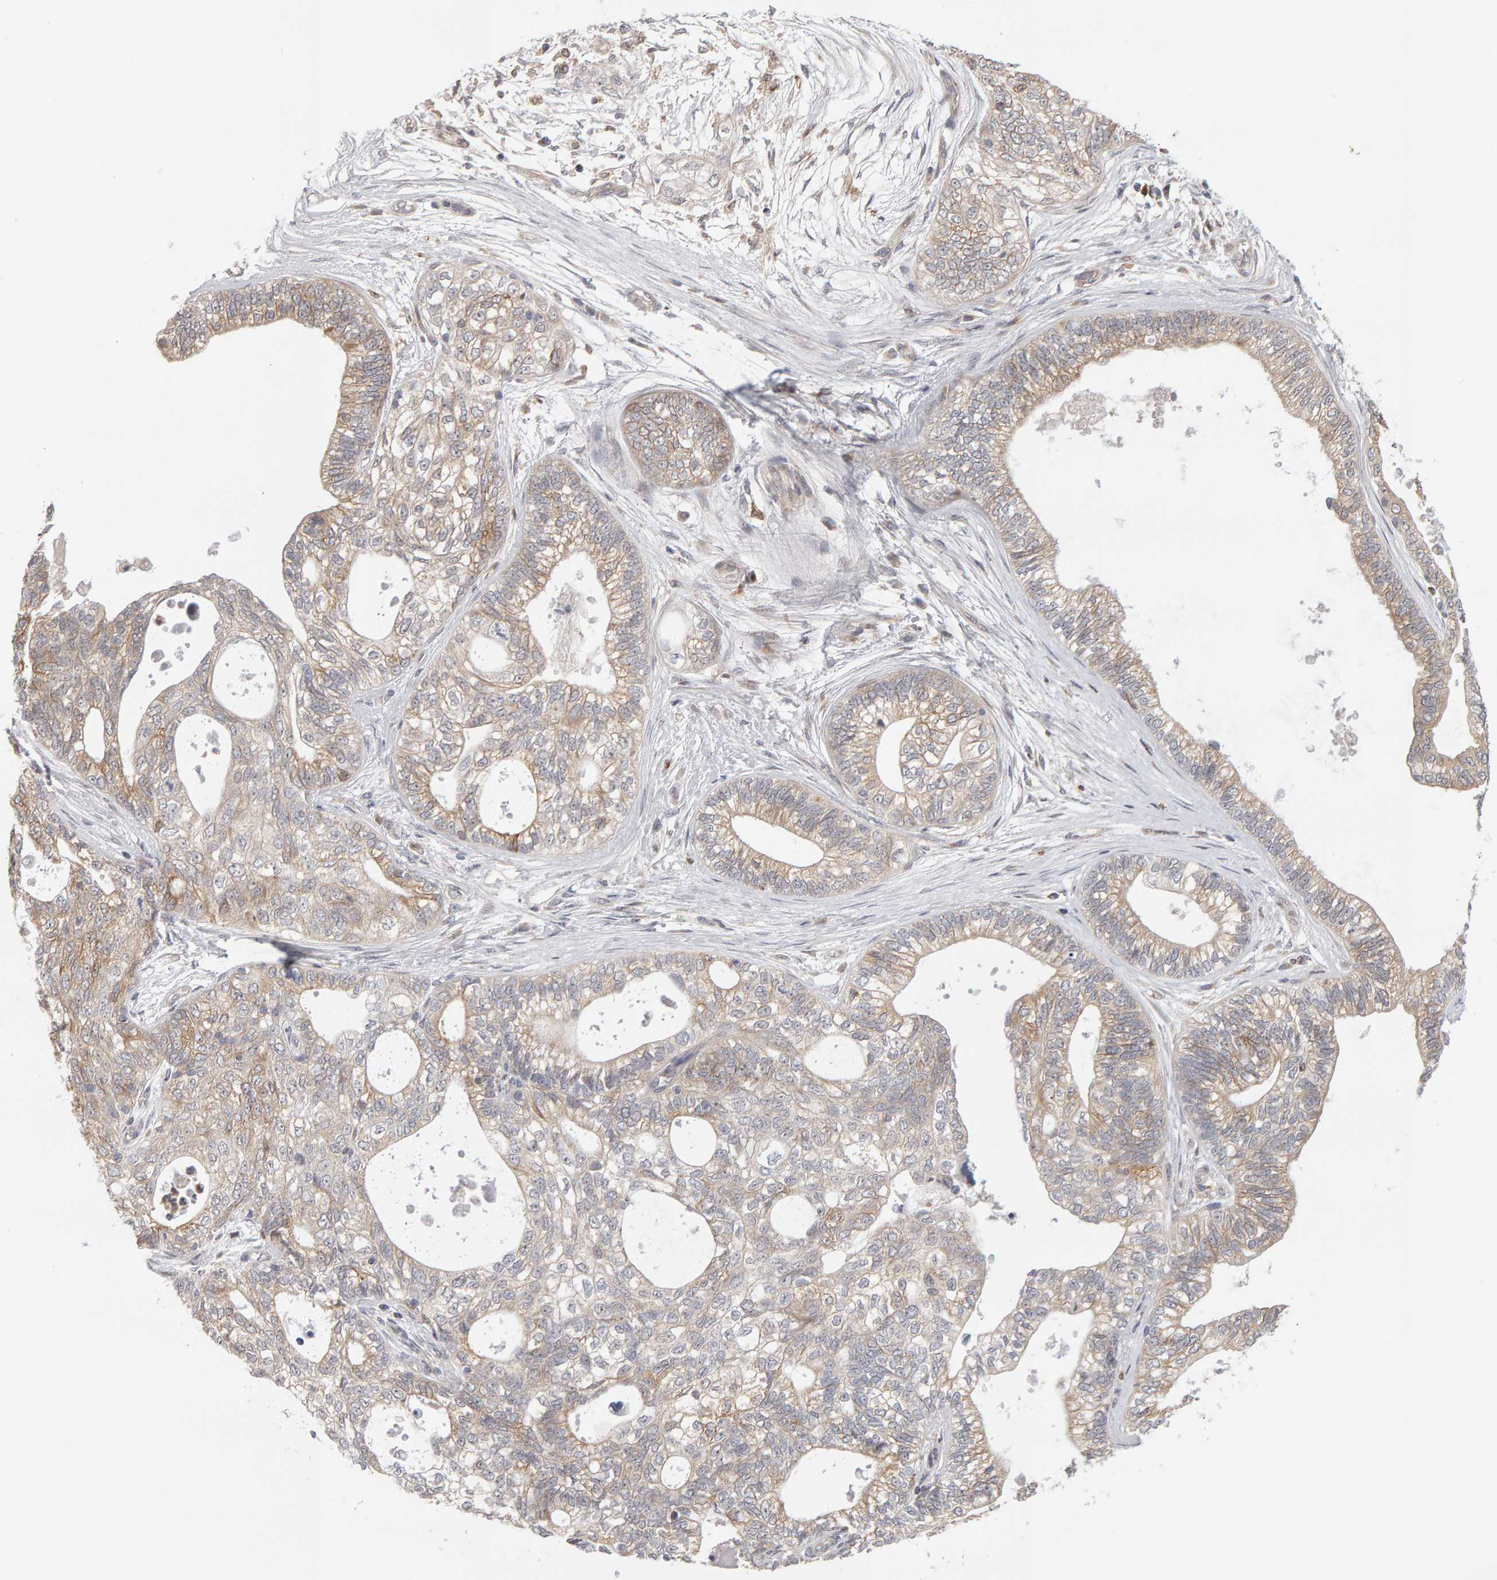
{"staining": {"intensity": "weak", "quantity": ">75%", "location": "cytoplasmic/membranous"}, "tissue": "pancreatic cancer", "cell_type": "Tumor cells", "image_type": "cancer", "snomed": [{"axis": "morphology", "description": "Adenocarcinoma, NOS"}, {"axis": "topography", "description": "Pancreas"}], "caption": "The histopathology image reveals immunohistochemical staining of pancreatic cancer (adenocarcinoma). There is weak cytoplasmic/membranous positivity is present in approximately >75% of tumor cells. (brown staining indicates protein expression, while blue staining denotes nuclei).", "gene": "MSRA", "patient": {"sex": "male", "age": 72}}